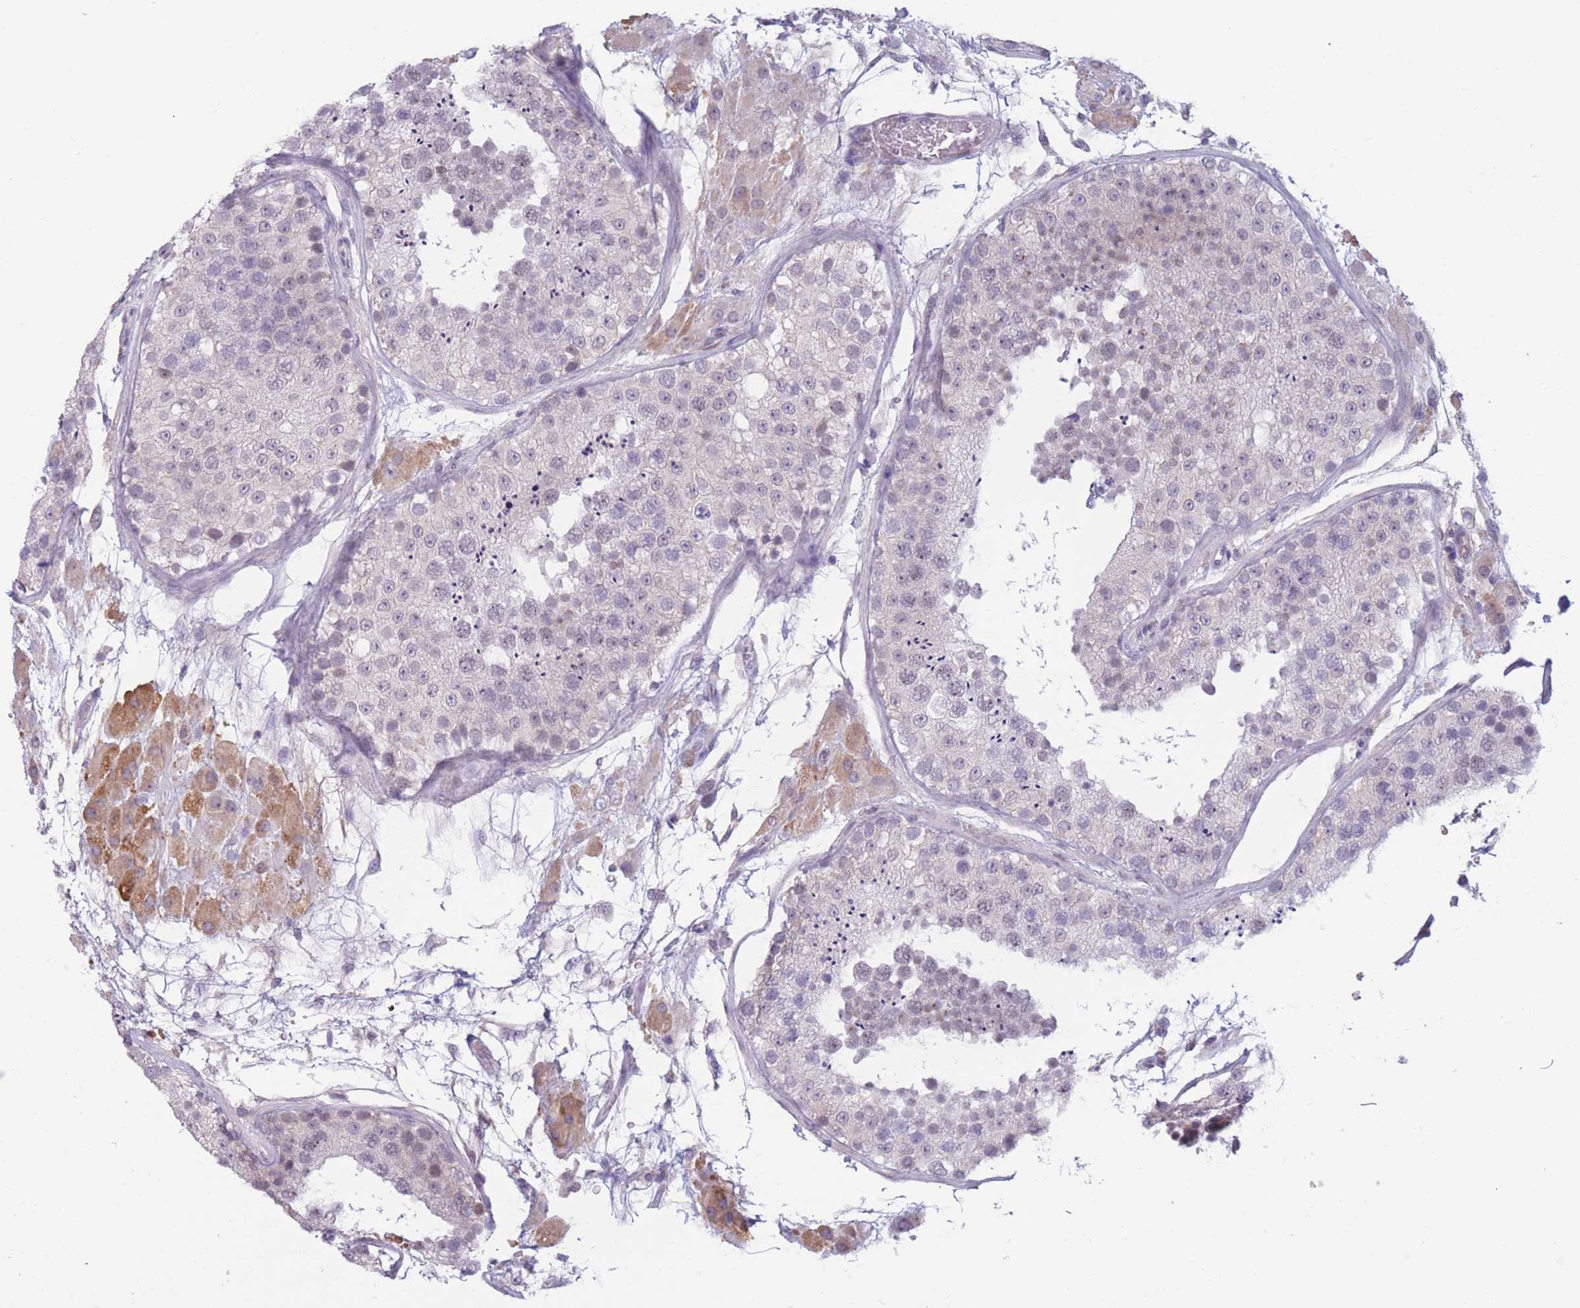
{"staining": {"intensity": "negative", "quantity": "none", "location": "none"}, "tissue": "testis", "cell_type": "Cells in seminiferous ducts", "image_type": "normal", "snomed": [{"axis": "morphology", "description": "Normal tissue, NOS"}, {"axis": "topography", "description": "Testis"}], "caption": "This photomicrograph is of normal testis stained with immunohistochemistry to label a protein in brown with the nuclei are counter-stained blue. There is no positivity in cells in seminiferous ducts.", "gene": "PODXL", "patient": {"sex": "male", "age": 26}}